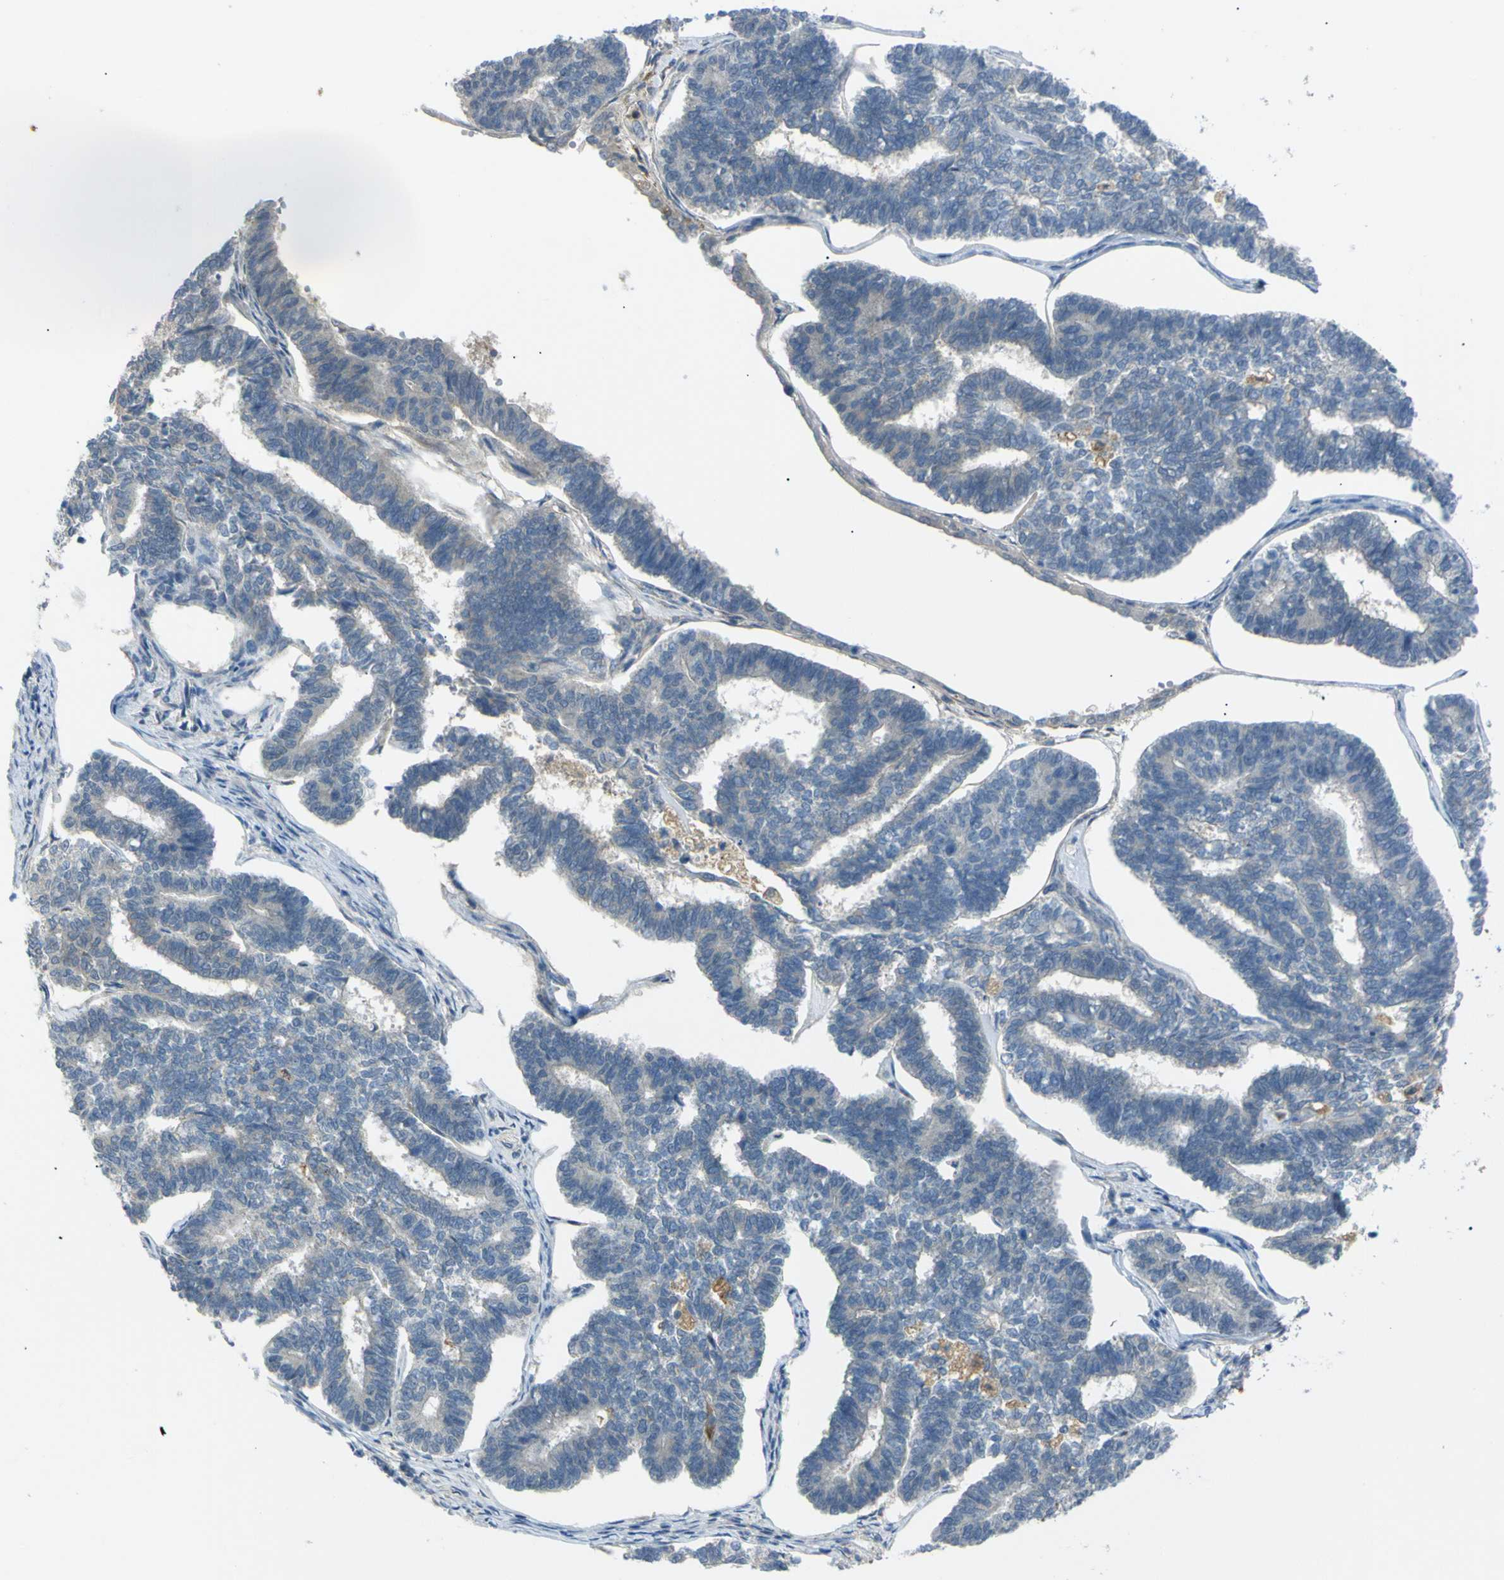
{"staining": {"intensity": "negative", "quantity": "none", "location": "none"}, "tissue": "endometrial cancer", "cell_type": "Tumor cells", "image_type": "cancer", "snomed": [{"axis": "morphology", "description": "Adenocarcinoma, NOS"}, {"axis": "topography", "description": "Endometrium"}], "caption": "The immunohistochemistry (IHC) micrograph has no significant expression in tumor cells of endometrial cancer tissue.", "gene": "C6orf89", "patient": {"sex": "female", "age": 70}}